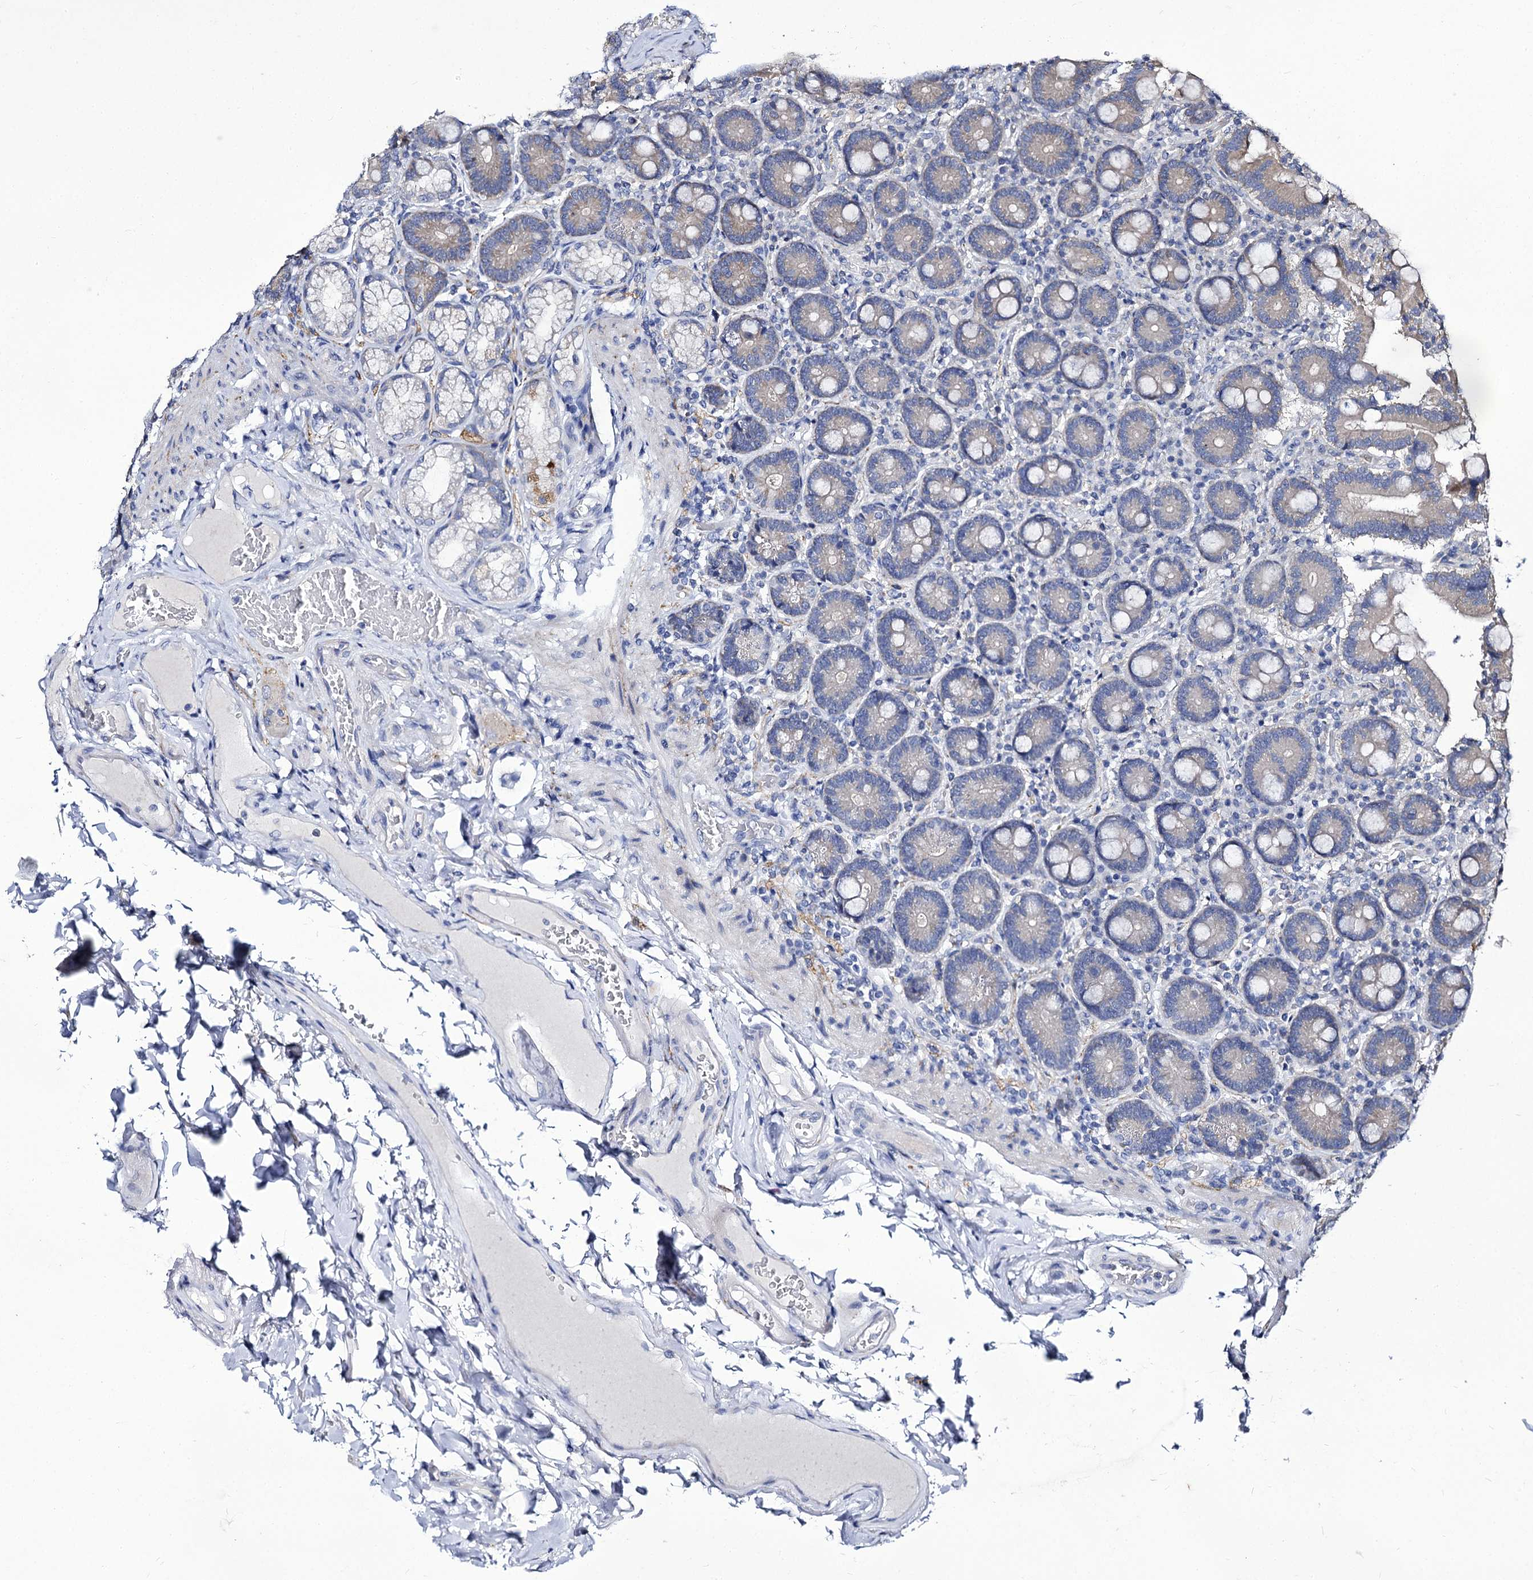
{"staining": {"intensity": "weak", "quantity": "<25%", "location": "cytoplasmic/membranous"}, "tissue": "duodenum", "cell_type": "Glandular cells", "image_type": "normal", "snomed": [{"axis": "morphology", "description": "Normal tissue, NOS"}, {"axis": "topography", "description": "Duodenum"}], "caption": "Immunohistochemical staining of unremarkable duodenum displays no significant positivity in glandular cells. (DAB immunohistochemistry visualized using brightfield microscopy, high magnification).", "gene": "PANX2", "patient": {"sex": "female", "age": 62}}